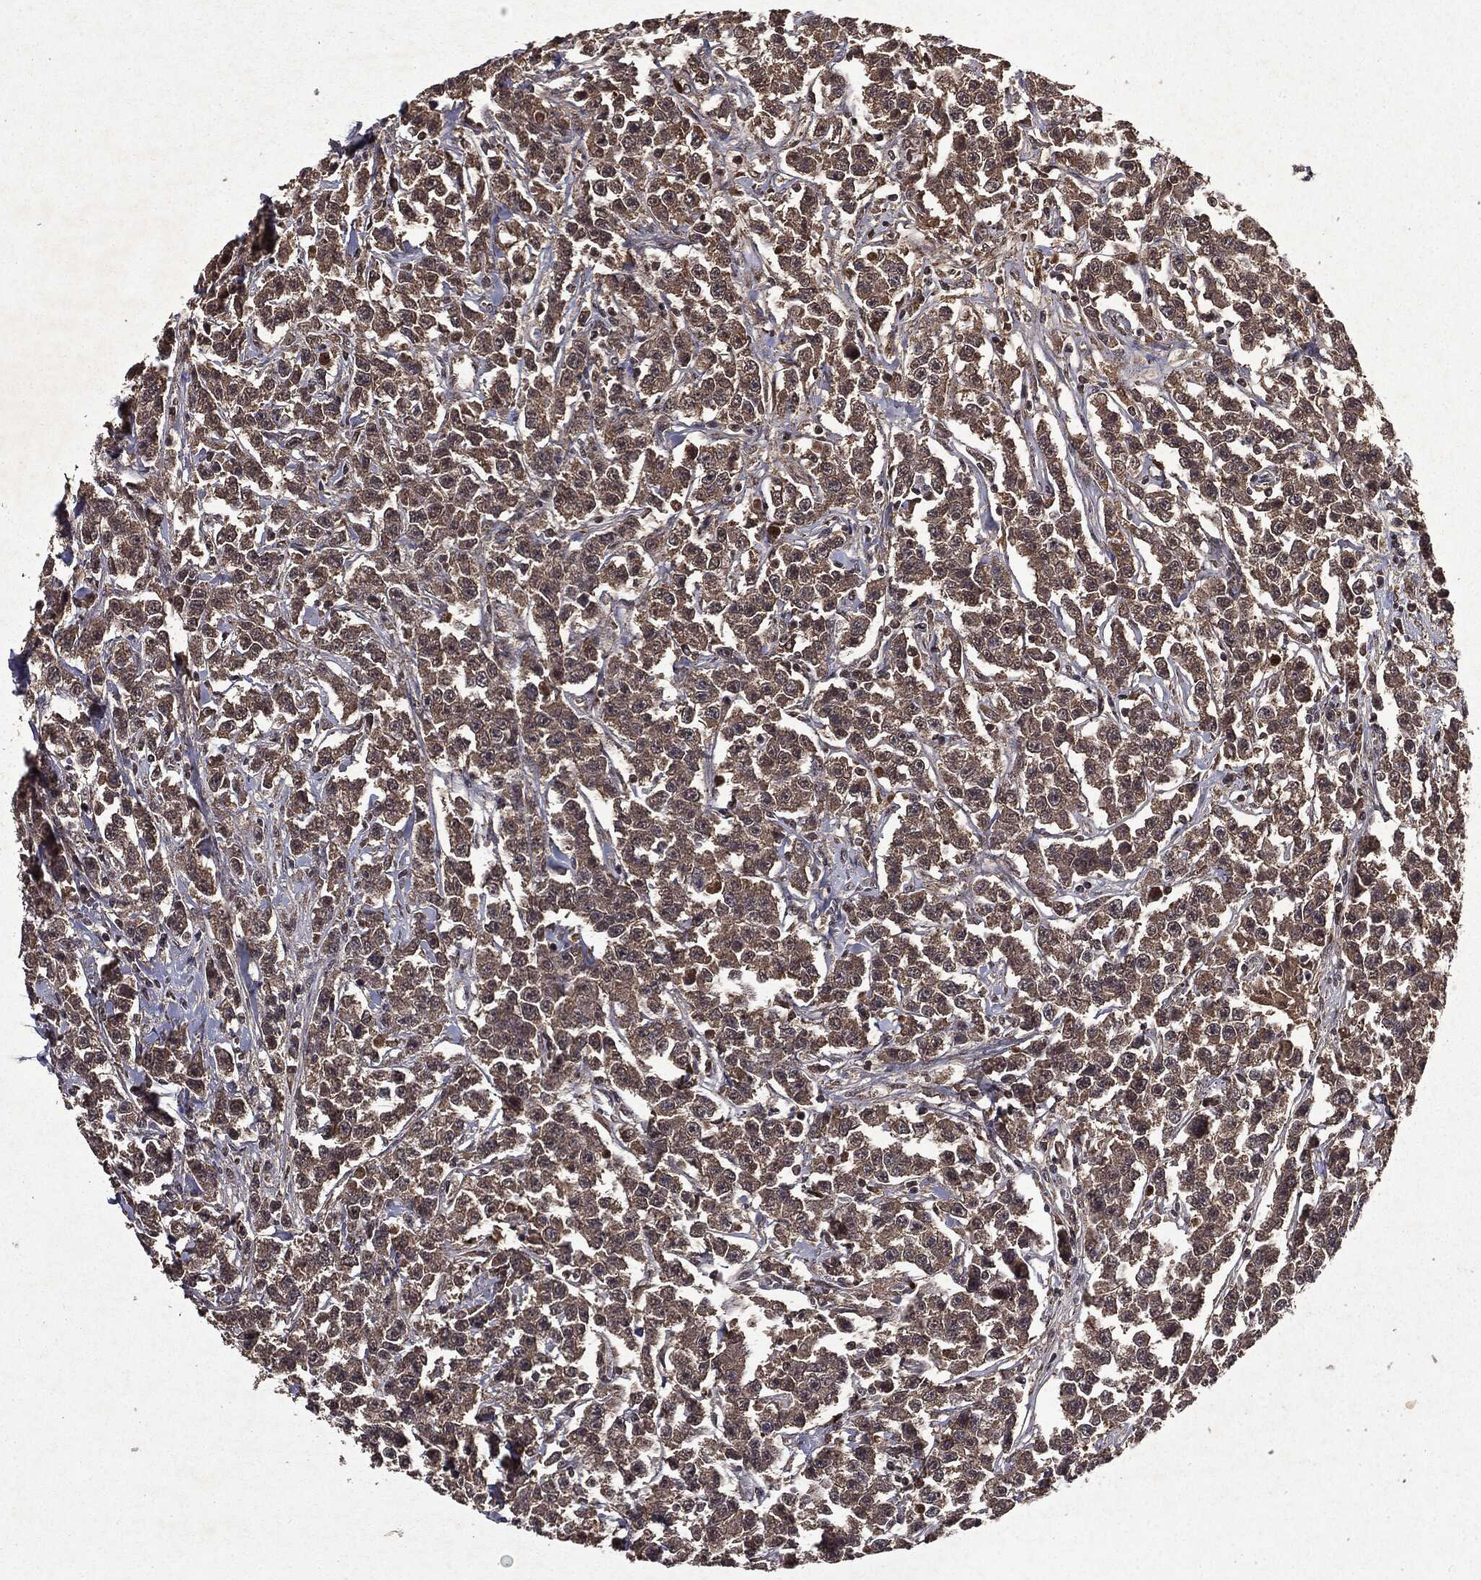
{"staining": {"intensity": "weak", "quantity": ">75%", "location": "cytoplasmic/membranous"}, "tissue": "testis cancer", "cell_type": "Tumor cells", "image_type": "cancer", "snomed": [{"axis": "morphology", "description": "Seminoma, NOS"}, {"axis": "topography", "description": "Testis"}], "caption": "A brown stain highlights weak cytoplasmic/membranous expression of a protein in testis cancer (seminoma) tumor cells.", "gene": "MTOR", "patient": {"sex": "male", "age": 59}}